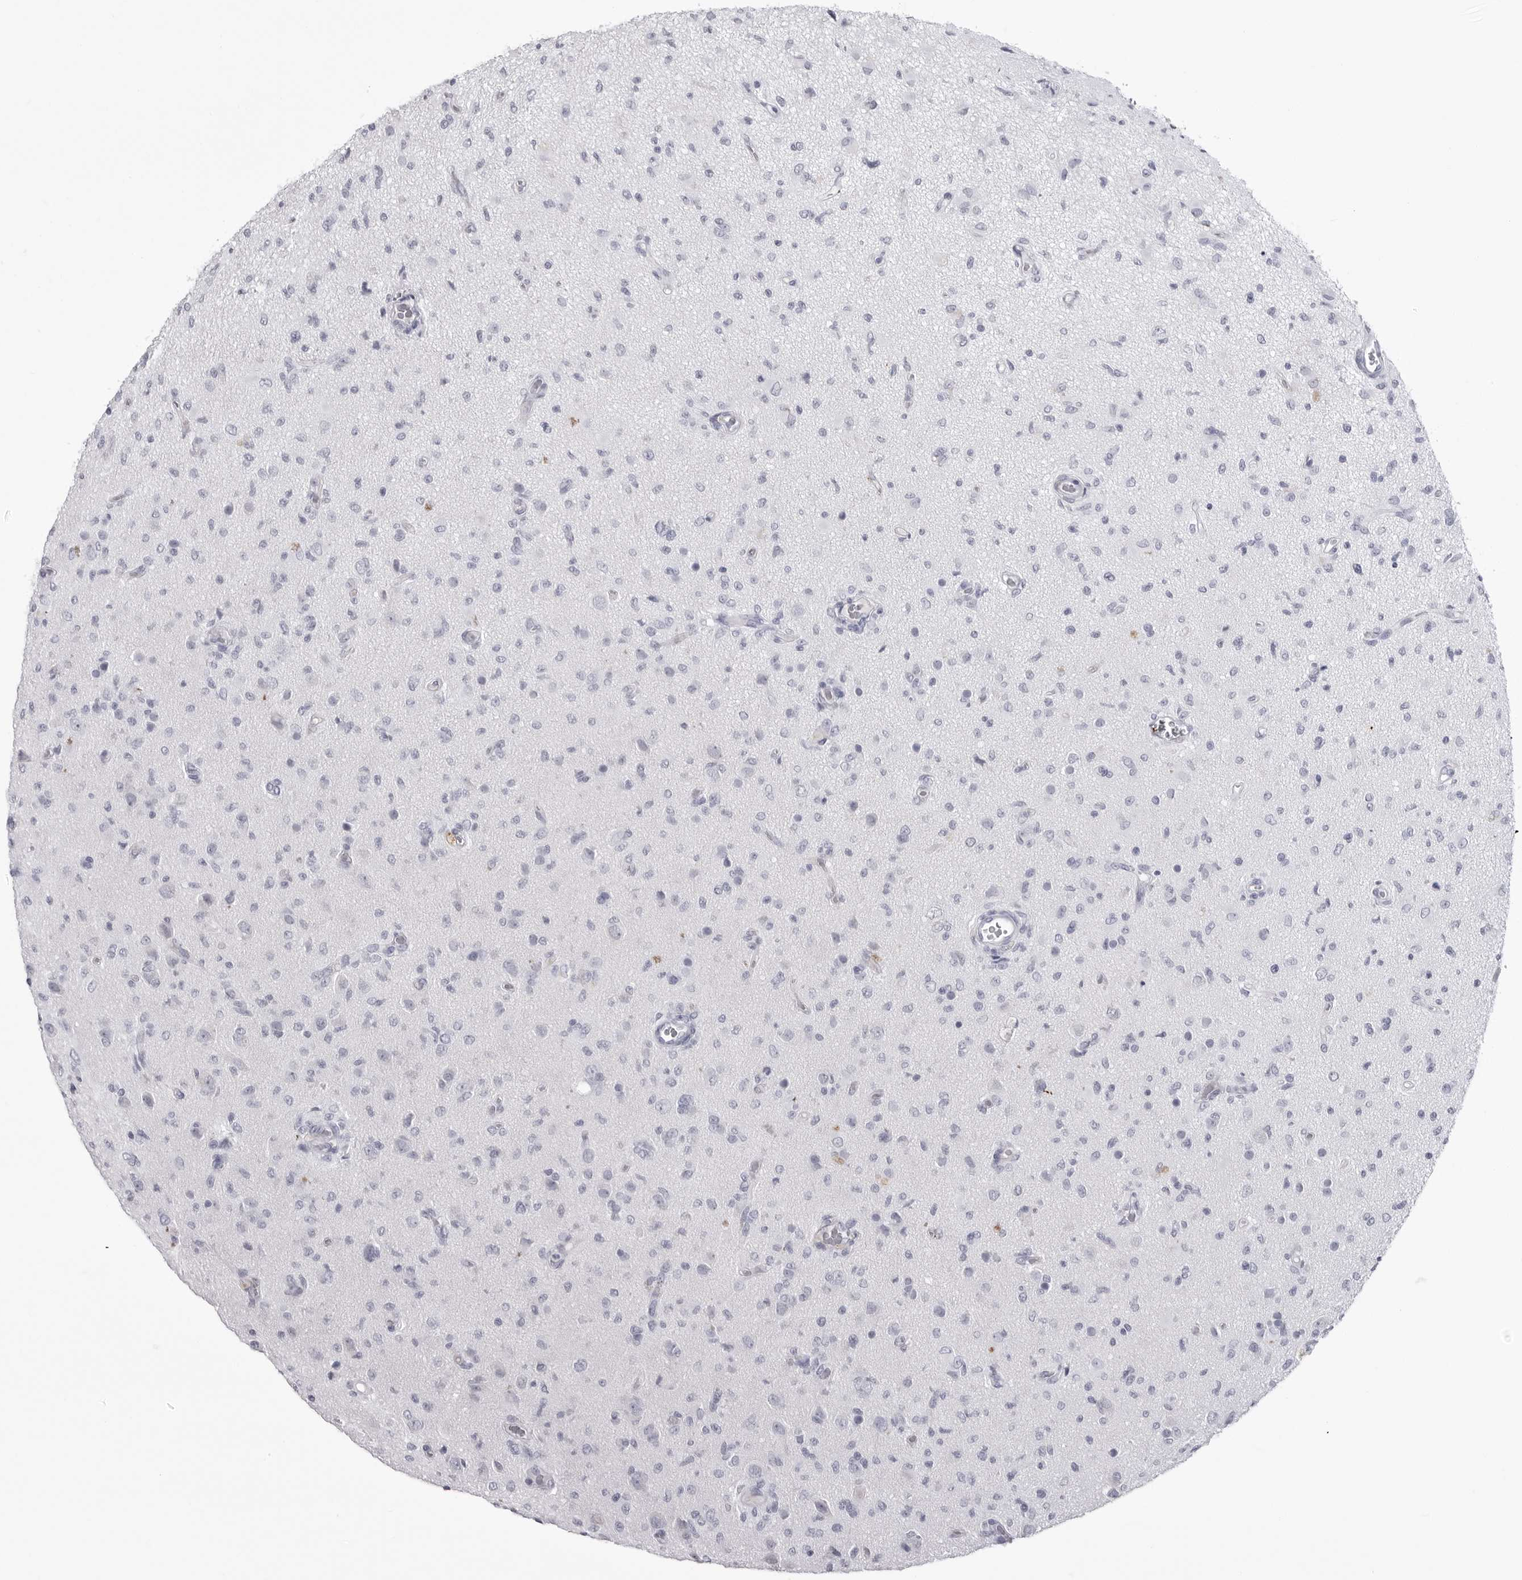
{"staining": {"intensity": "negative", "quantity": "none", "location": "none"}, "tissue": "glioma", "cell_type": "Tumor cells", "image_type": "cancer", "snomed": [{"axis": "morphology", "description": "Glioma, malignant, High grade"}, {"axis": "topography", "description": "Brain"}], "caption": "Protein analysis of malignant high-grade glioma displays no significant positivity in tumor cells.", "gene": "COL26A1", "patient": {"sex": "female", "age": 57}}